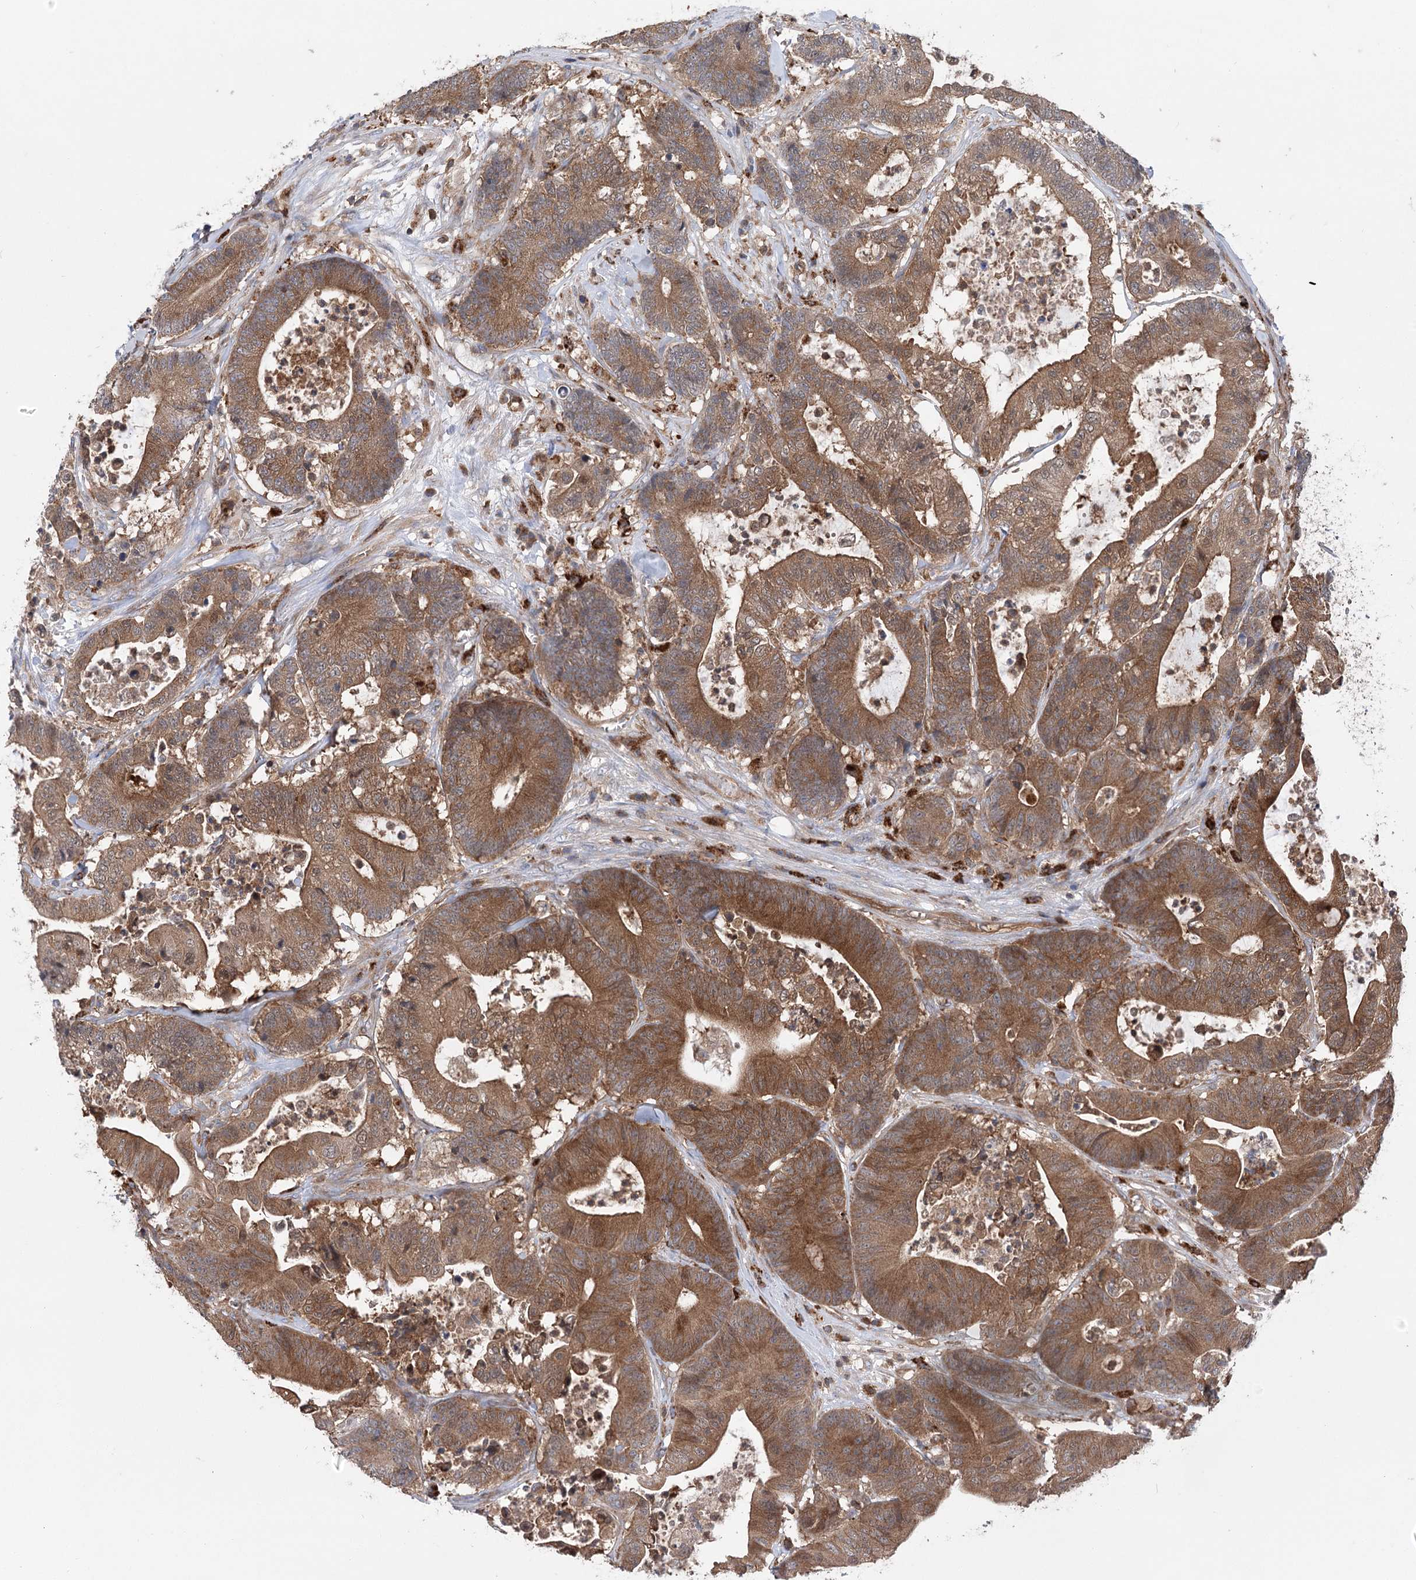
{"staining": {"intensity": "moderate", "quantity": ">75%", "location": "cytoplasmic/membranous"}, "tissue": "colorectal cancer", "cell_type": "Tumor cells", "image_type": "cancer", "snomed": [{"axis": "morphology", "description": "Adenocarcinoma, NOS"}, {"axis": "topography", "description": "Colon"}], "caption": "Adenocarcinoma (colorectal) stained with a protein marker reveals moderate staining in tumor cells.", "gene": "VPS37B", "patient": {"sex": "female", "age": 84}}